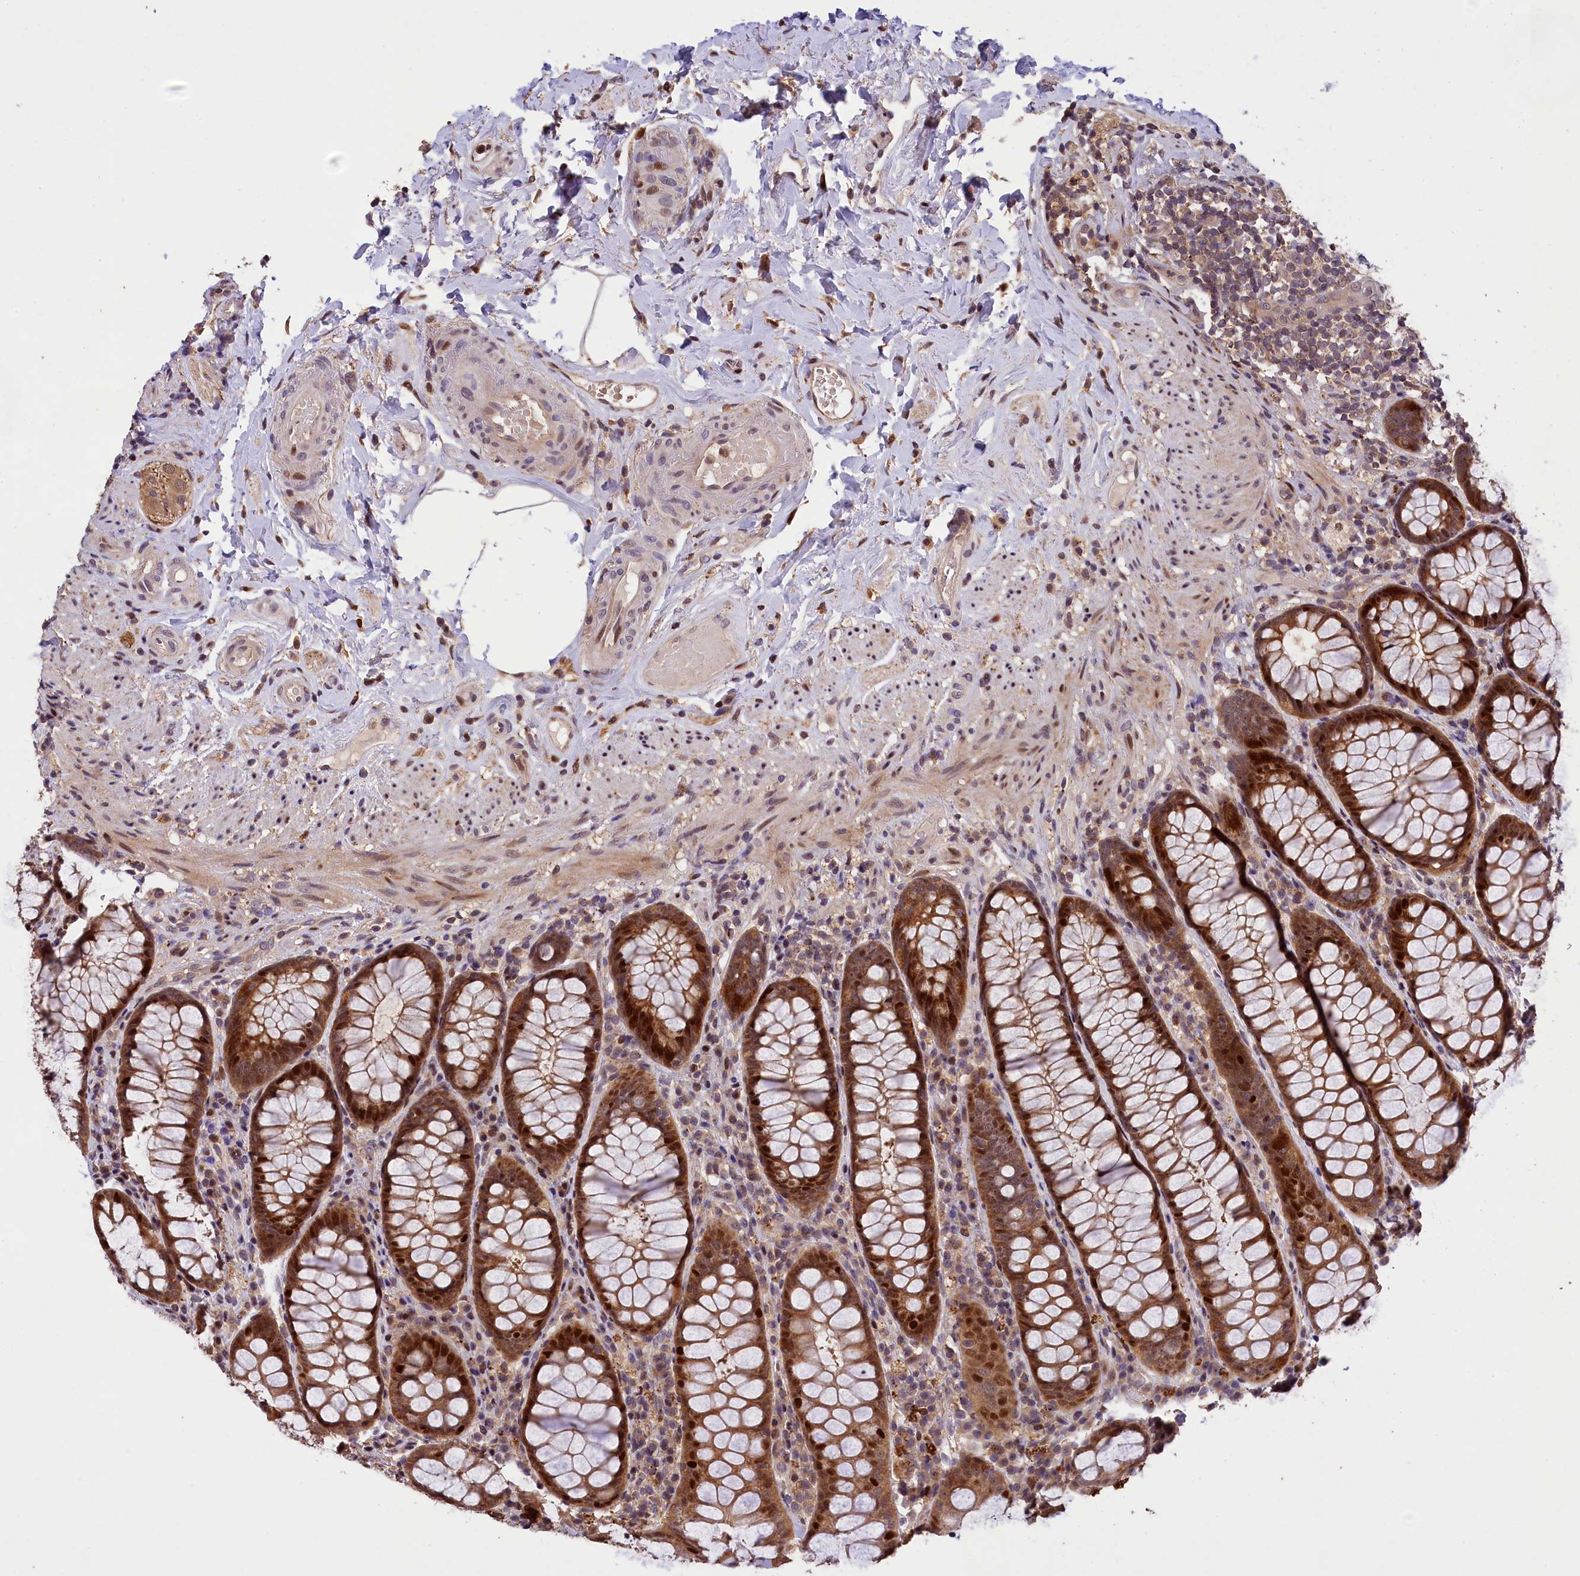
{"staining": {"intensity": "moderate", "quantity": ">75%", "location": "cytoplasmic/membranous,nuclear"}, "tissue": "rectum", "cell_type": "Glandular cells", "image_type": "normal", "snomed": [{"axis": "morphology", "description": "Normal tissue, NOS"}, {"axis": "topography", "description": "Rectum"}], "caption": "Normal rectum exhibits moderate cytoplasmic/membranous,nuclear positivity in approximately >75% of glandular cells The protein of interest is shown in brown color, while the nuclei are stained blue..", "gene": "PHAF1", "patient": {"sex": "male", "age": 83}}